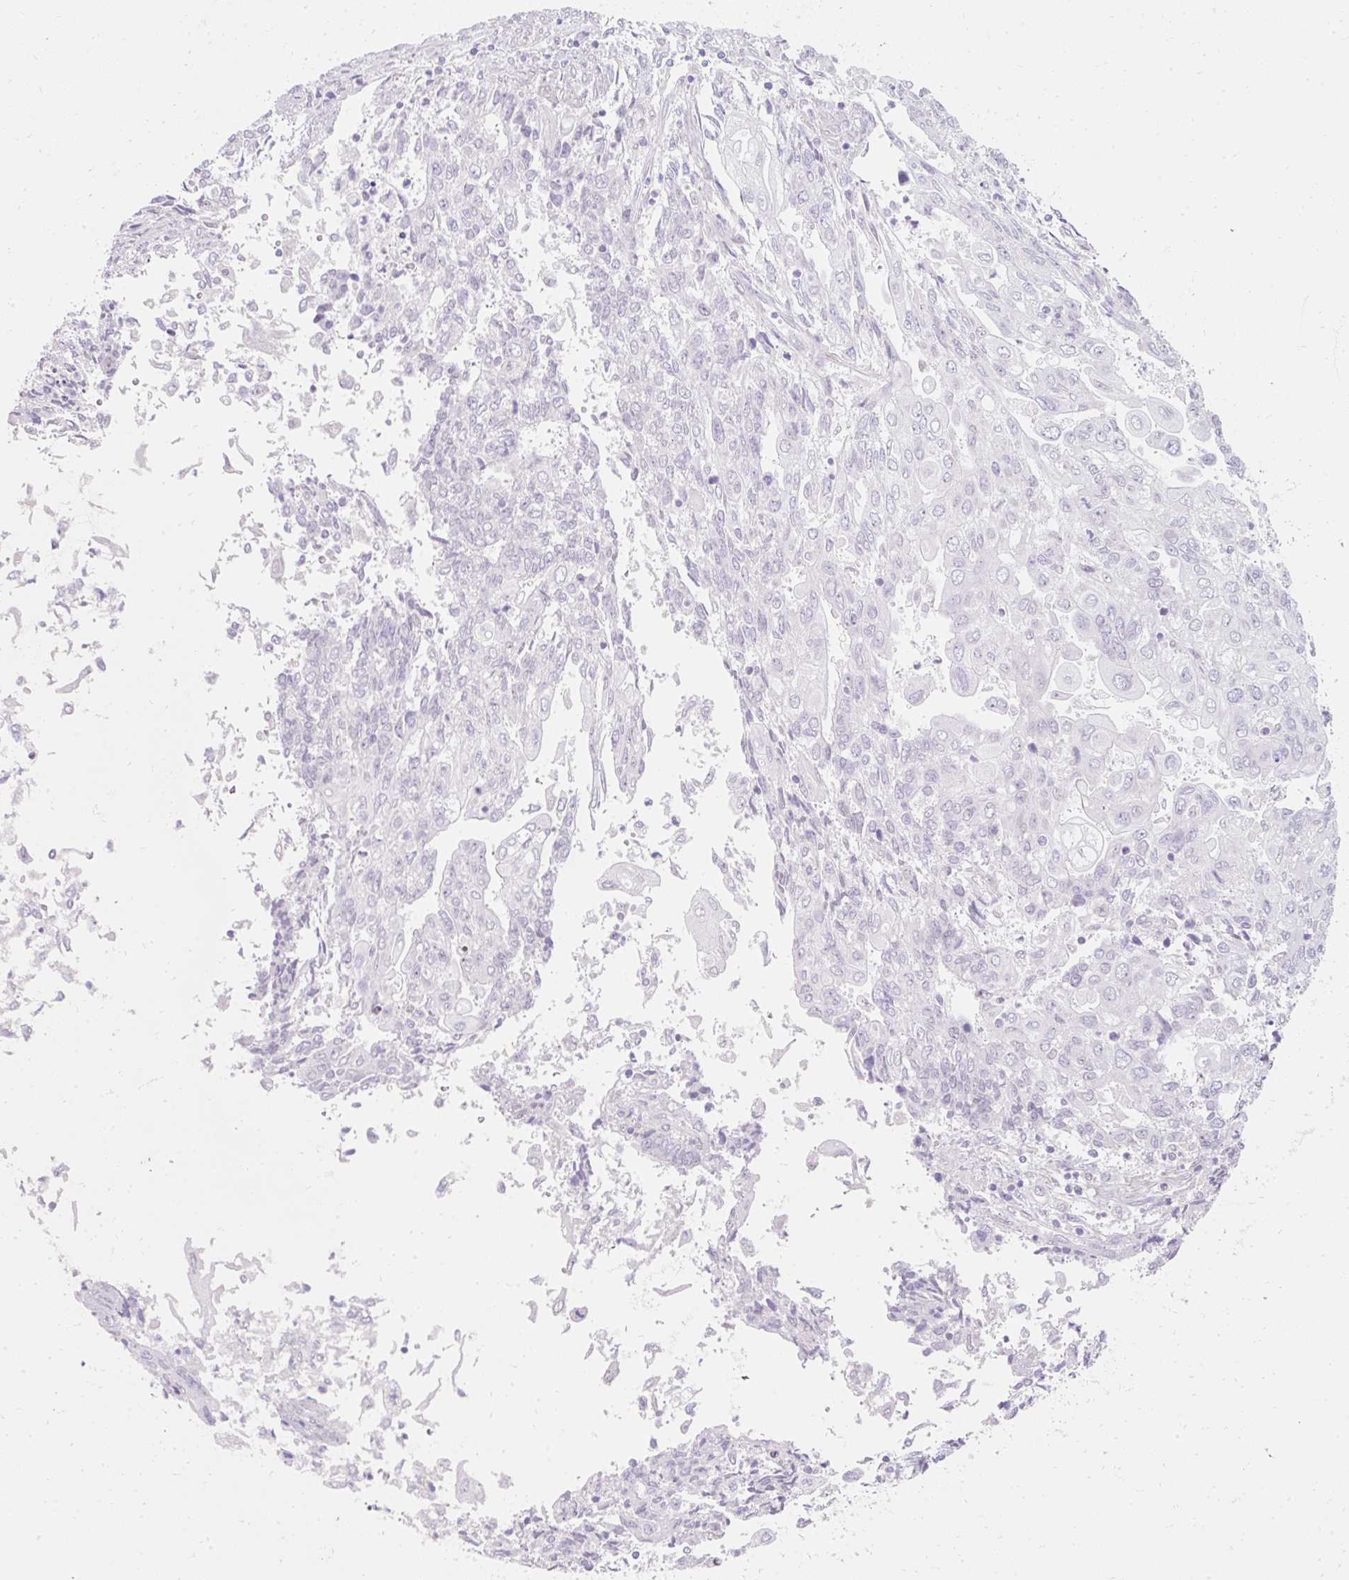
{"staining": {"intensity": "negative", "quantity": "none", "location": "none"}, "tissue": "endometrial cancer", "cell_type": "Tumor cells", "image_type": "cancer", "snomed": [{"axis": "morphology", "description": "Adenocarcinoma, NOS"}, {"axis": "topography", "description": "Endometrium"}], "caption": "Tumor cells show no significant staining in endometrial cancer (adenocarcinoma).", "gene": "ZNF610", "patient": {"sex": "female", "age": 54}}